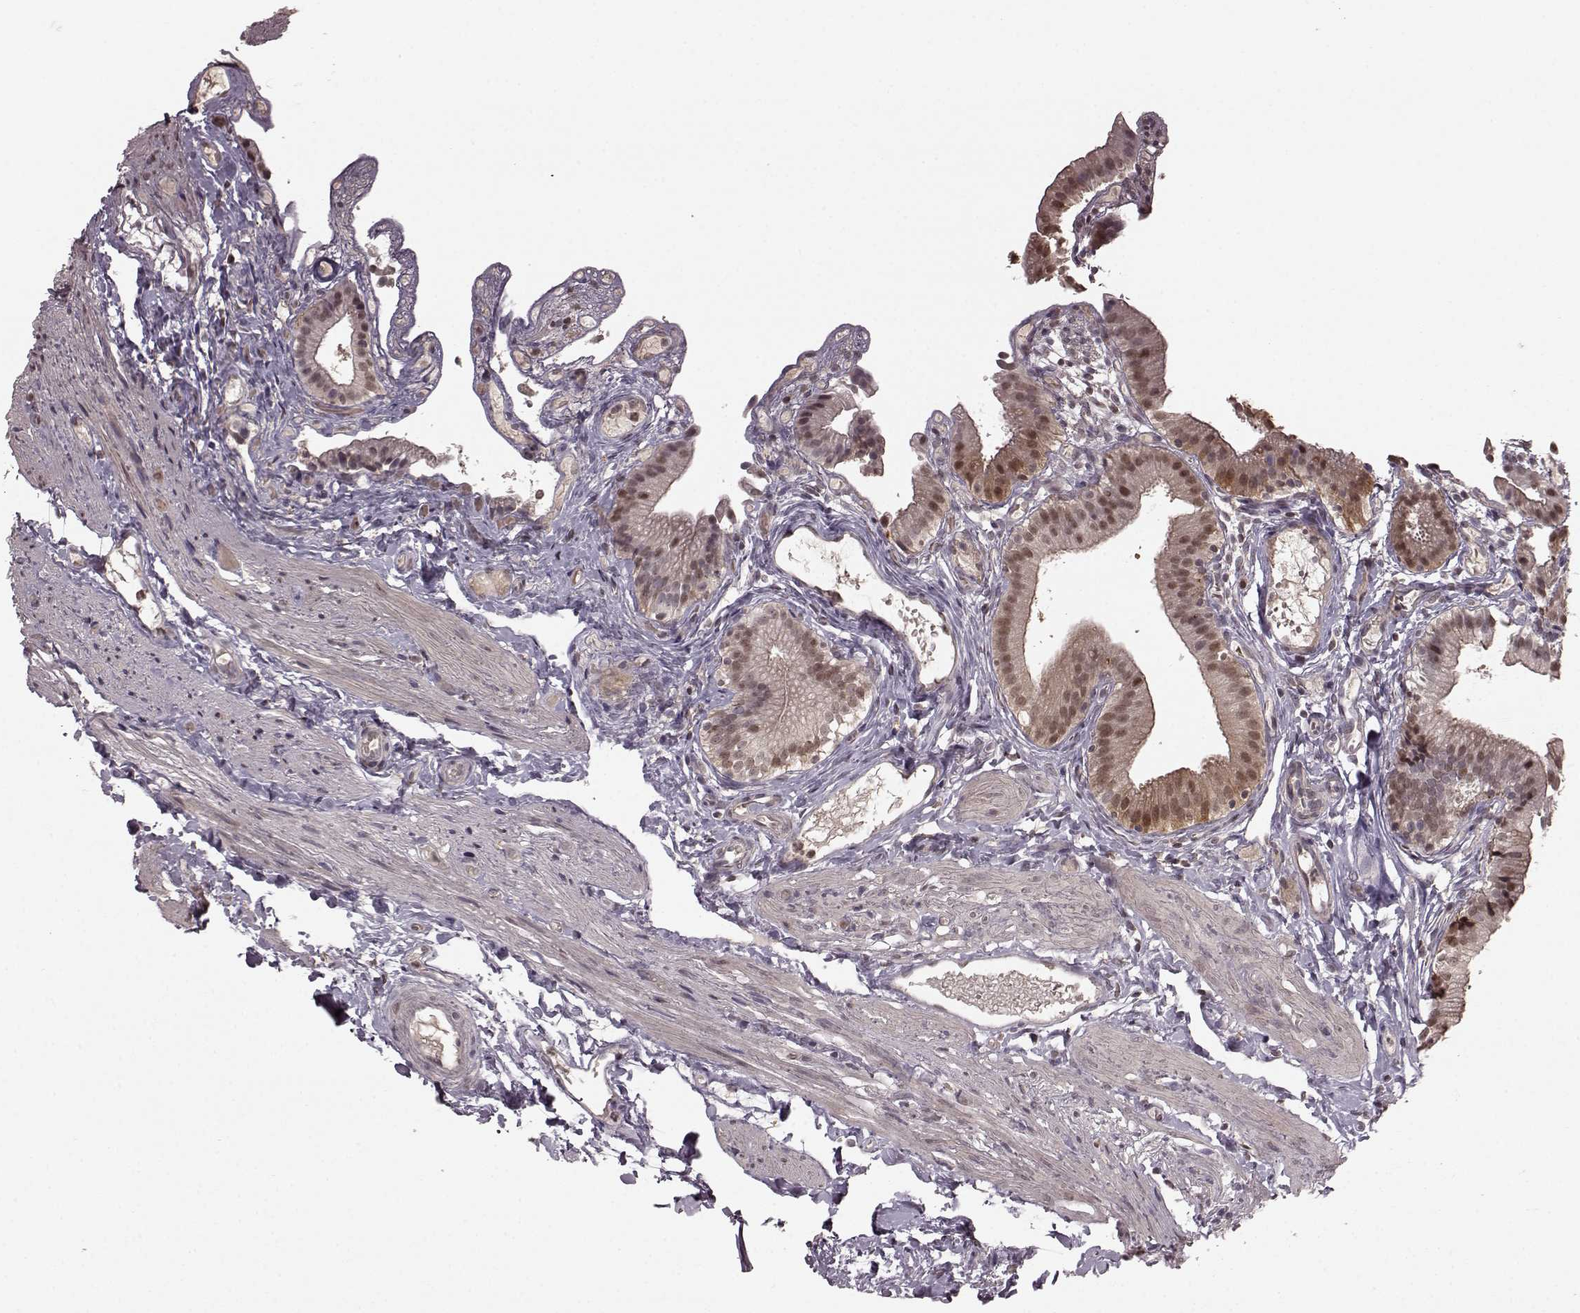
{"staining": {"intensity": "moderate", "quantity": "25%-75%", "location": "nuclear"}, "tissue": "gallbladder", "cell_type": "Glandular cells", "image_type": "normal", "snomed": [{"axis": "morphology", "description": "Normal tissue, NOS"}, {"axis": "topography", "description": "Gallbladder"}], "caption": "Benign gallbladder exhibits moderate nuclear positivity in approximately 25%-75% of glandular cells, visualized by immunohistochemistry. (Brightfield microscopy of DAB IHC at high magnification).", "gene": "GSS", "patient": {"sex": "female", "age": 47}}